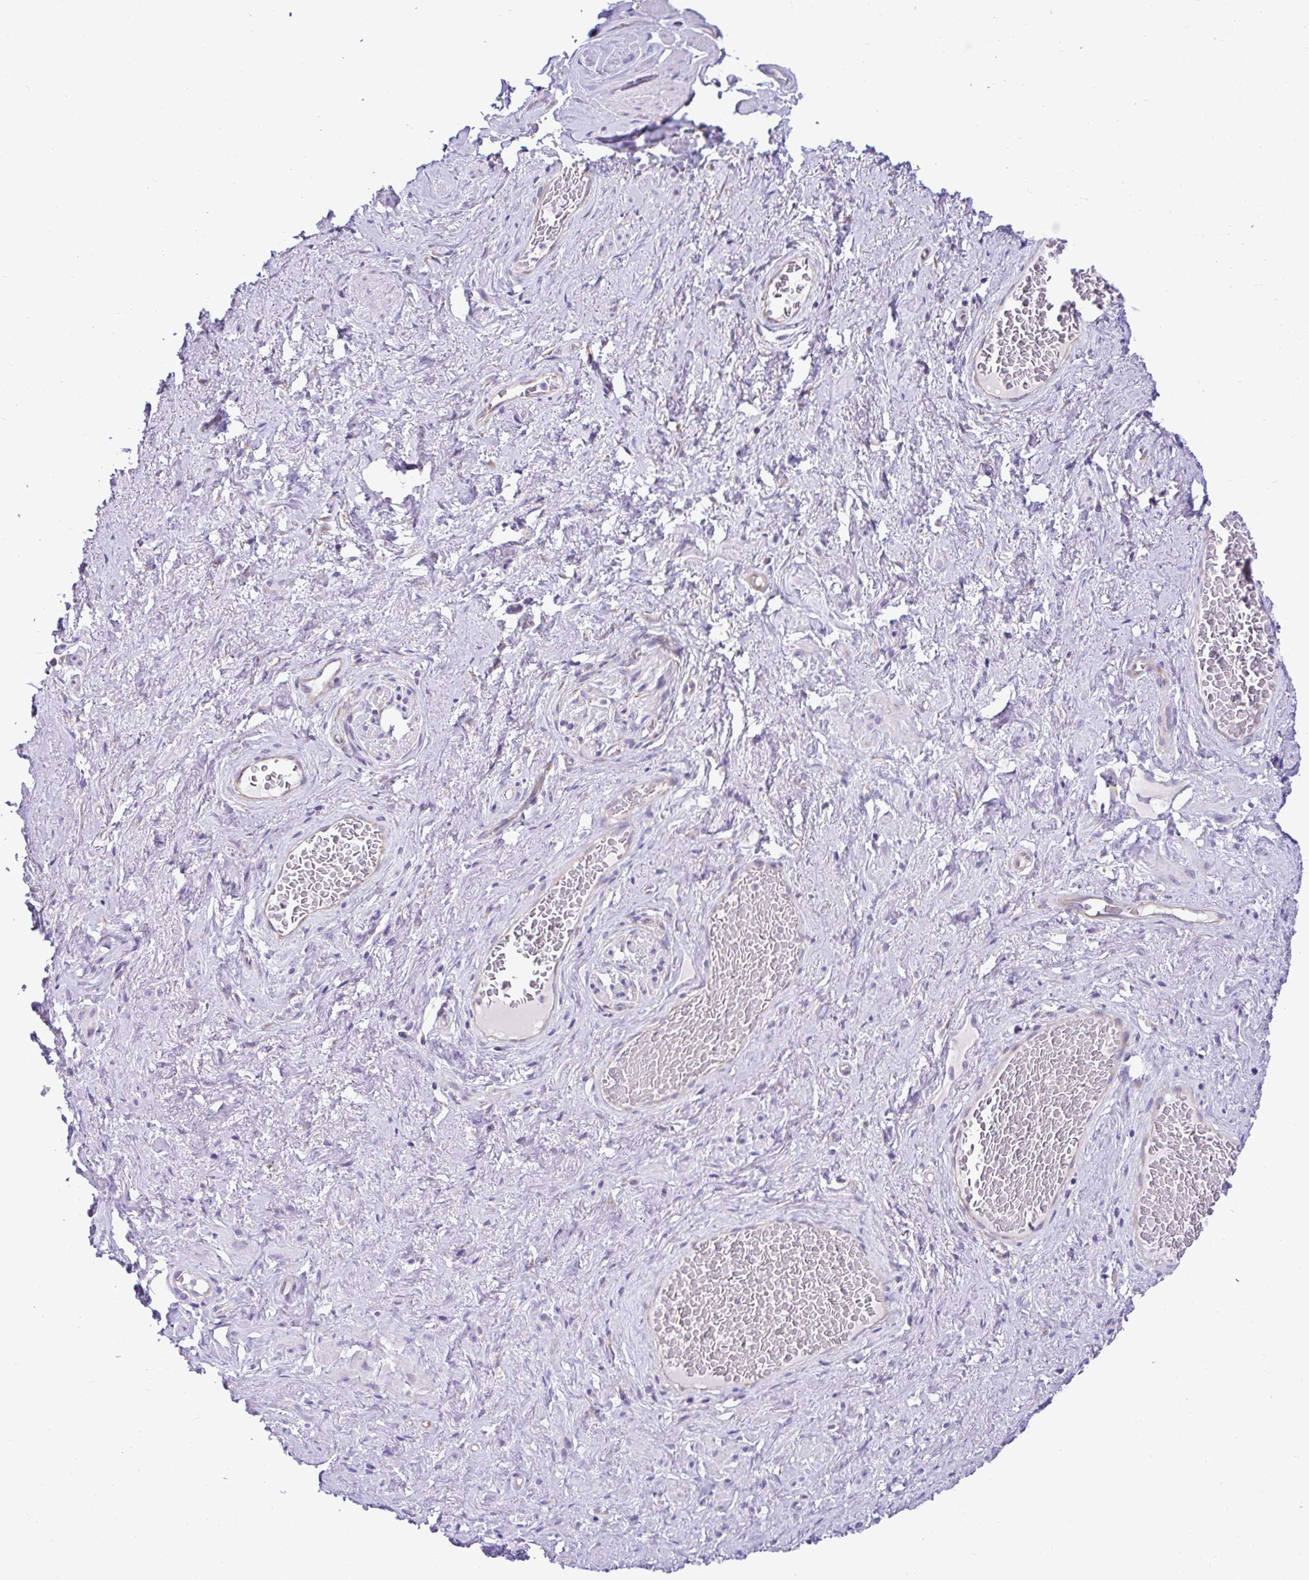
{"staining": {"intensity": "negative", "quantity": "none", "location": "none"}, "tissue": "adipose tissue", "cell_type": "Adipocytes", "image_type": "normal", "snomed": [{"axis": "morphology", "description": "Normal tissue, NOS"}, {"axis": "topography", "description": "Vagina"}, {"axis": "topography", "description": "Peripheral nerve tissue"}], "caption": "Protein analysis of normal adipose tissue demonstrates no significant staining in adipocytes.", "gene": "RPL7", "patient": {"sex": "female", "age": 71}}